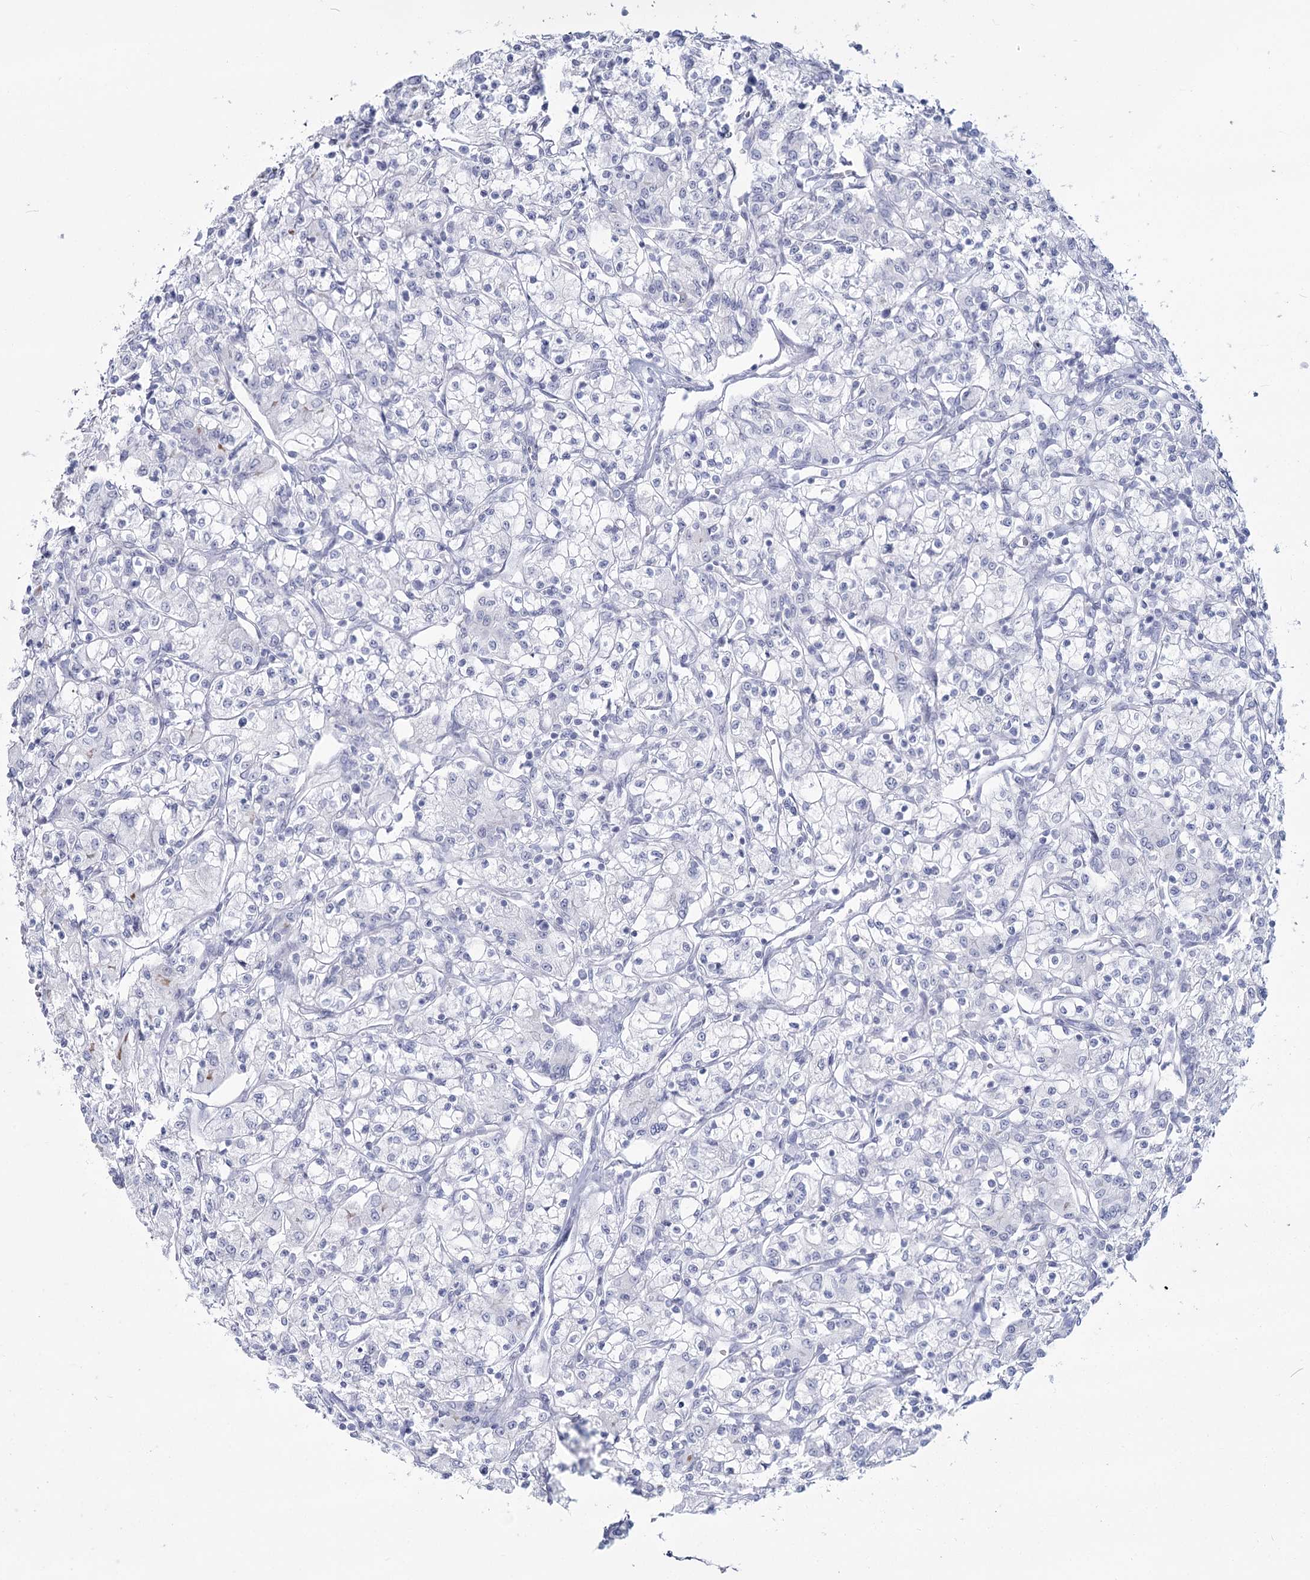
{"staining": {"intensity": "negative", "quantity": "none", "location": "none"}, "tissue": "renal cancer", "cell_type": "Tumor cells", "image_type": "cancer", "snomed": [{"axis": "morphology", "description": "Adenocarcinoma, NOS"}, {"axis": "topography", "description": "Kidney"}], "caption": "An image of human renal cancer is negative for staining in tumor cells.", "gene": "SLC6A19", "patient": {"sex": "female", "age": 59}}